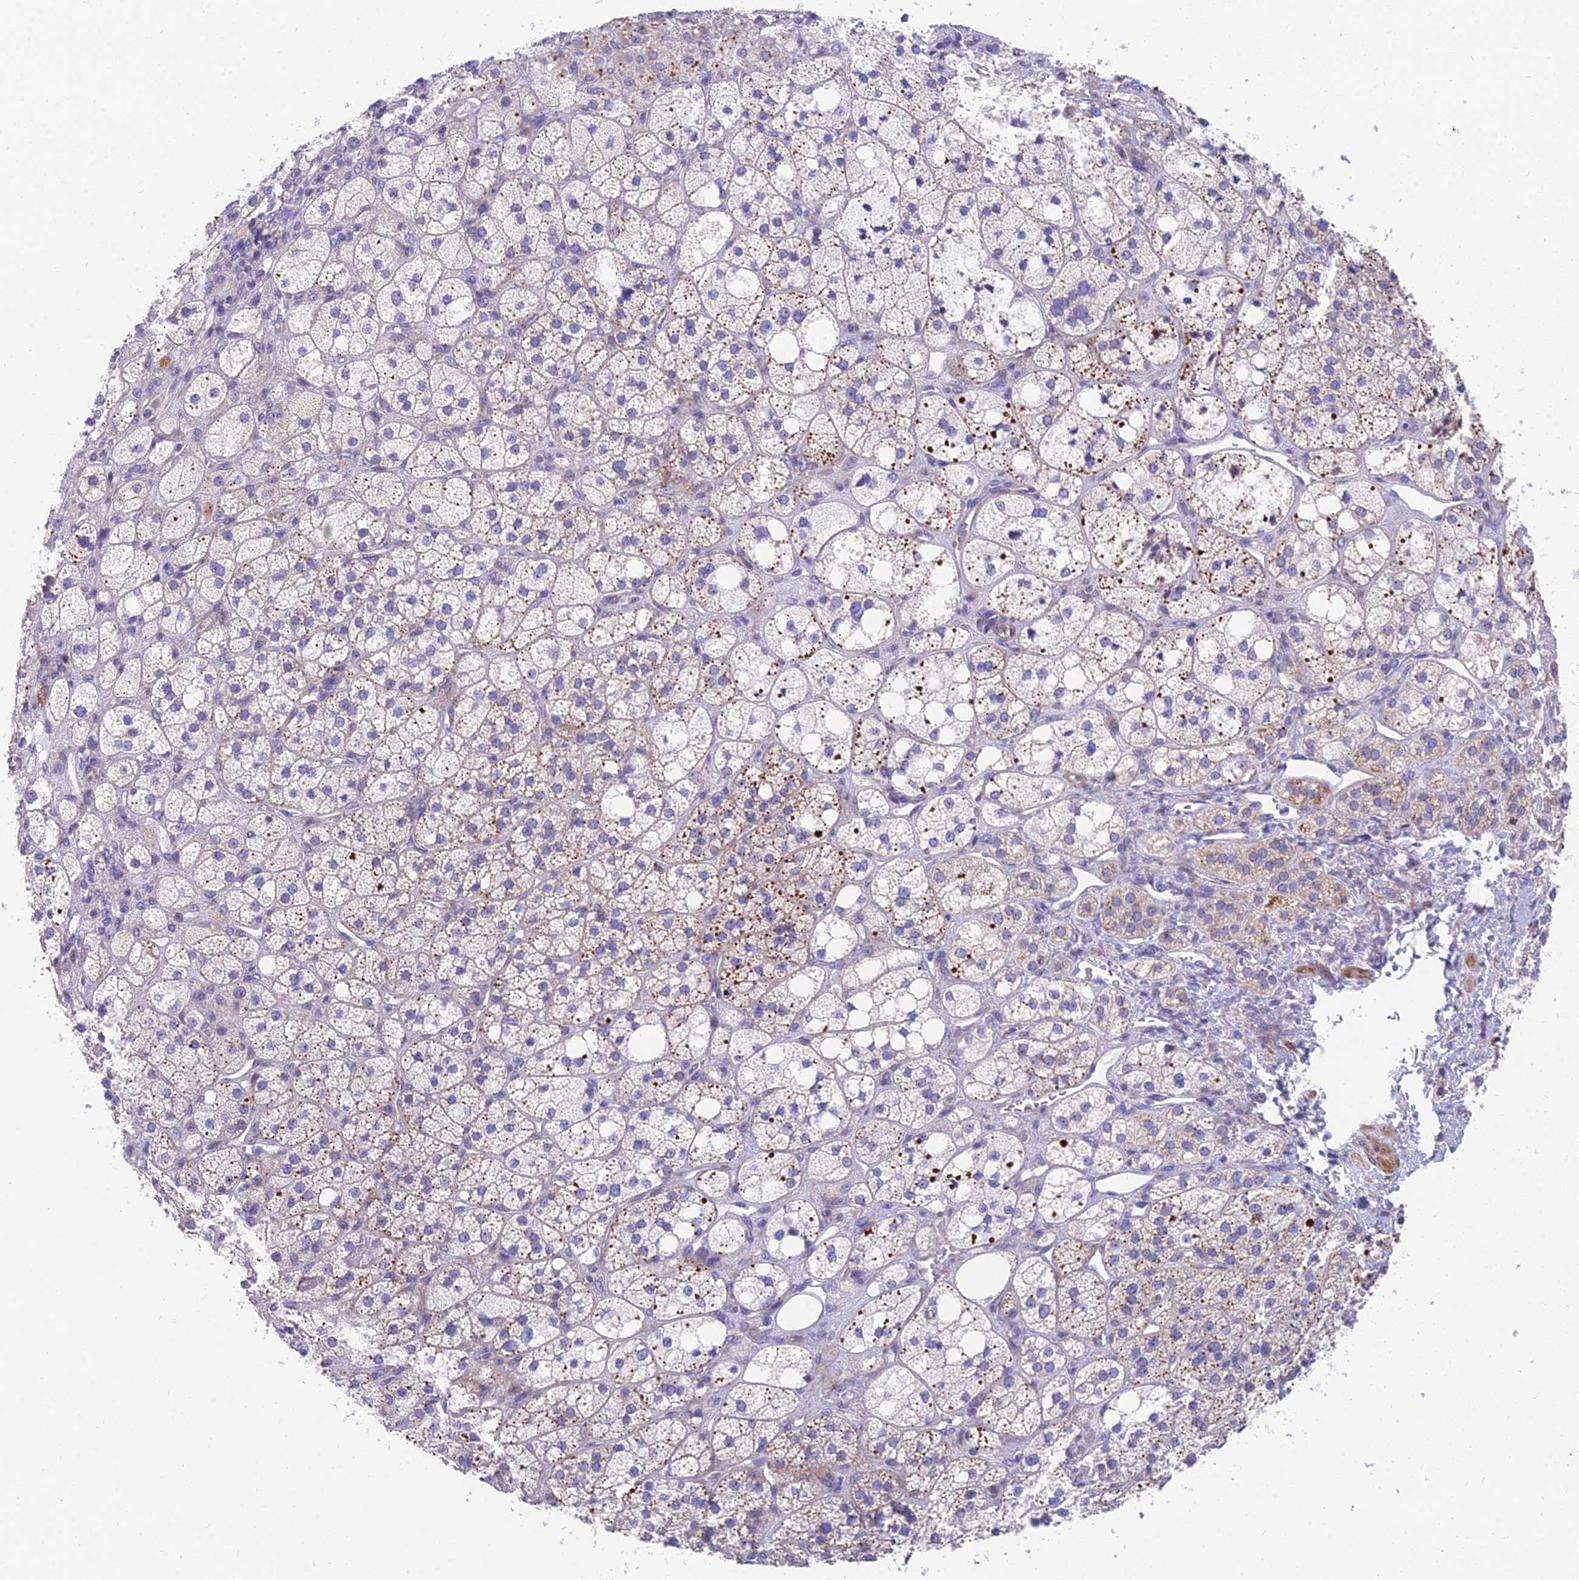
{"staining": {"intensity": "moderate", "quantity": "25%-75%", "location": "cytoplasmic/membranous"}, "tissue": "adrenal gland", "cell_type": "Glandular cells", "image_type": "normal", "snomed": [{"axis": "morphology", "description": "Normal tissue, NOS"}, {"axis": "topography", "description": "Adrenal gland"}], "caption": "Adrenal gland stained with IHC exhibits moderate cytoplasmic/membranous positivity in about 25%-75% of glandular cells. The protein is stained brown, and the nuclei are stained in blue (DAB (3,3'-diaminobenzidine) IHC with brightfield microscopy, high magnification).", "gene": "MVB12A", "patient": {"sex": "male", "age": 61}}